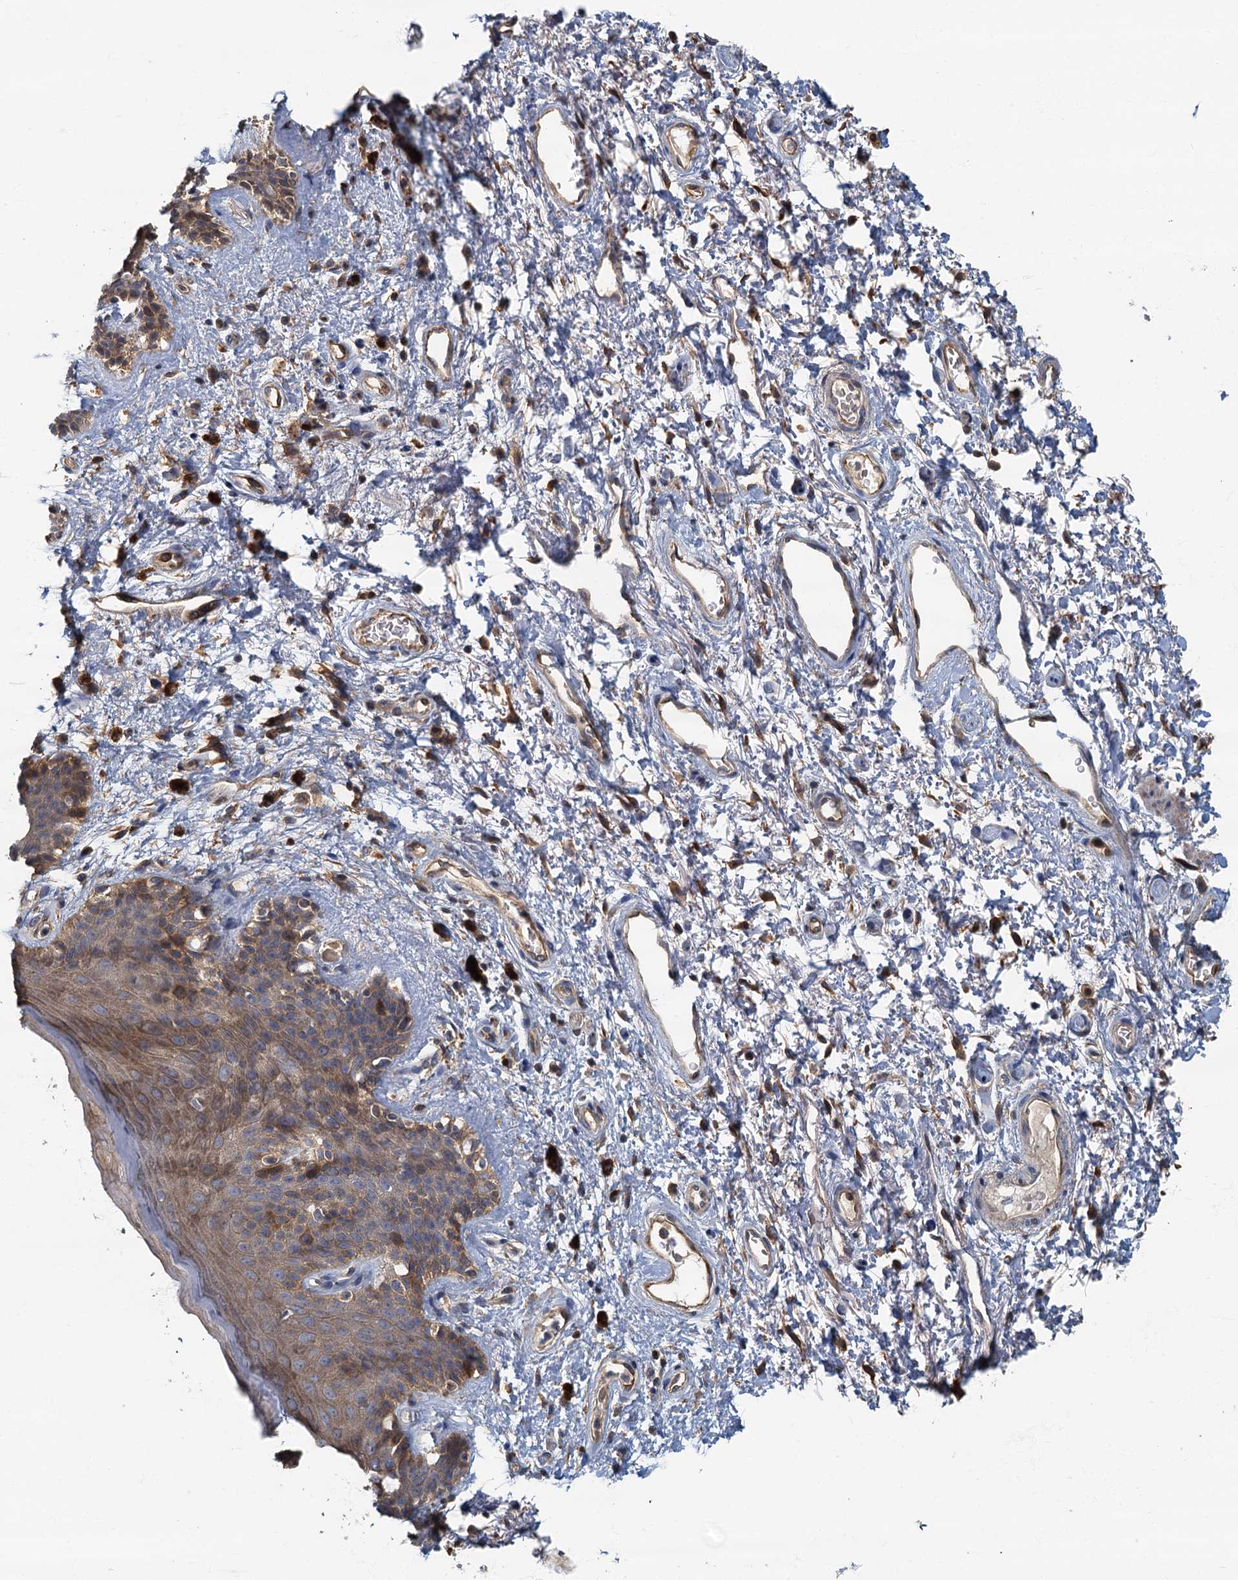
{"staining": {"intensity": "weak", "quantity": "25%-75%", "location": "cytoplasmic/membranous"}, "tissue": "skin", "cell_type": "Epidermal cells", "image_type": "normal", "snomed": [{"axis": "morphology", "description": "Normal tissue, NOS"}, {"axis": "topography", "description": "Anal"}], "caption": "Benign skin was stained to show a protein in brown. There is low levels of weak cytoplasmic/membranous staining in about 25%-75% of epidermal cells. The staining was performed using DAB to visualize the protein expression in brown, while the nuclei were stained in blue with hematoxylin (Magnification: 20x).", "gene": "CKAP2L", "patient": {"sex": "female", "age": 46}}